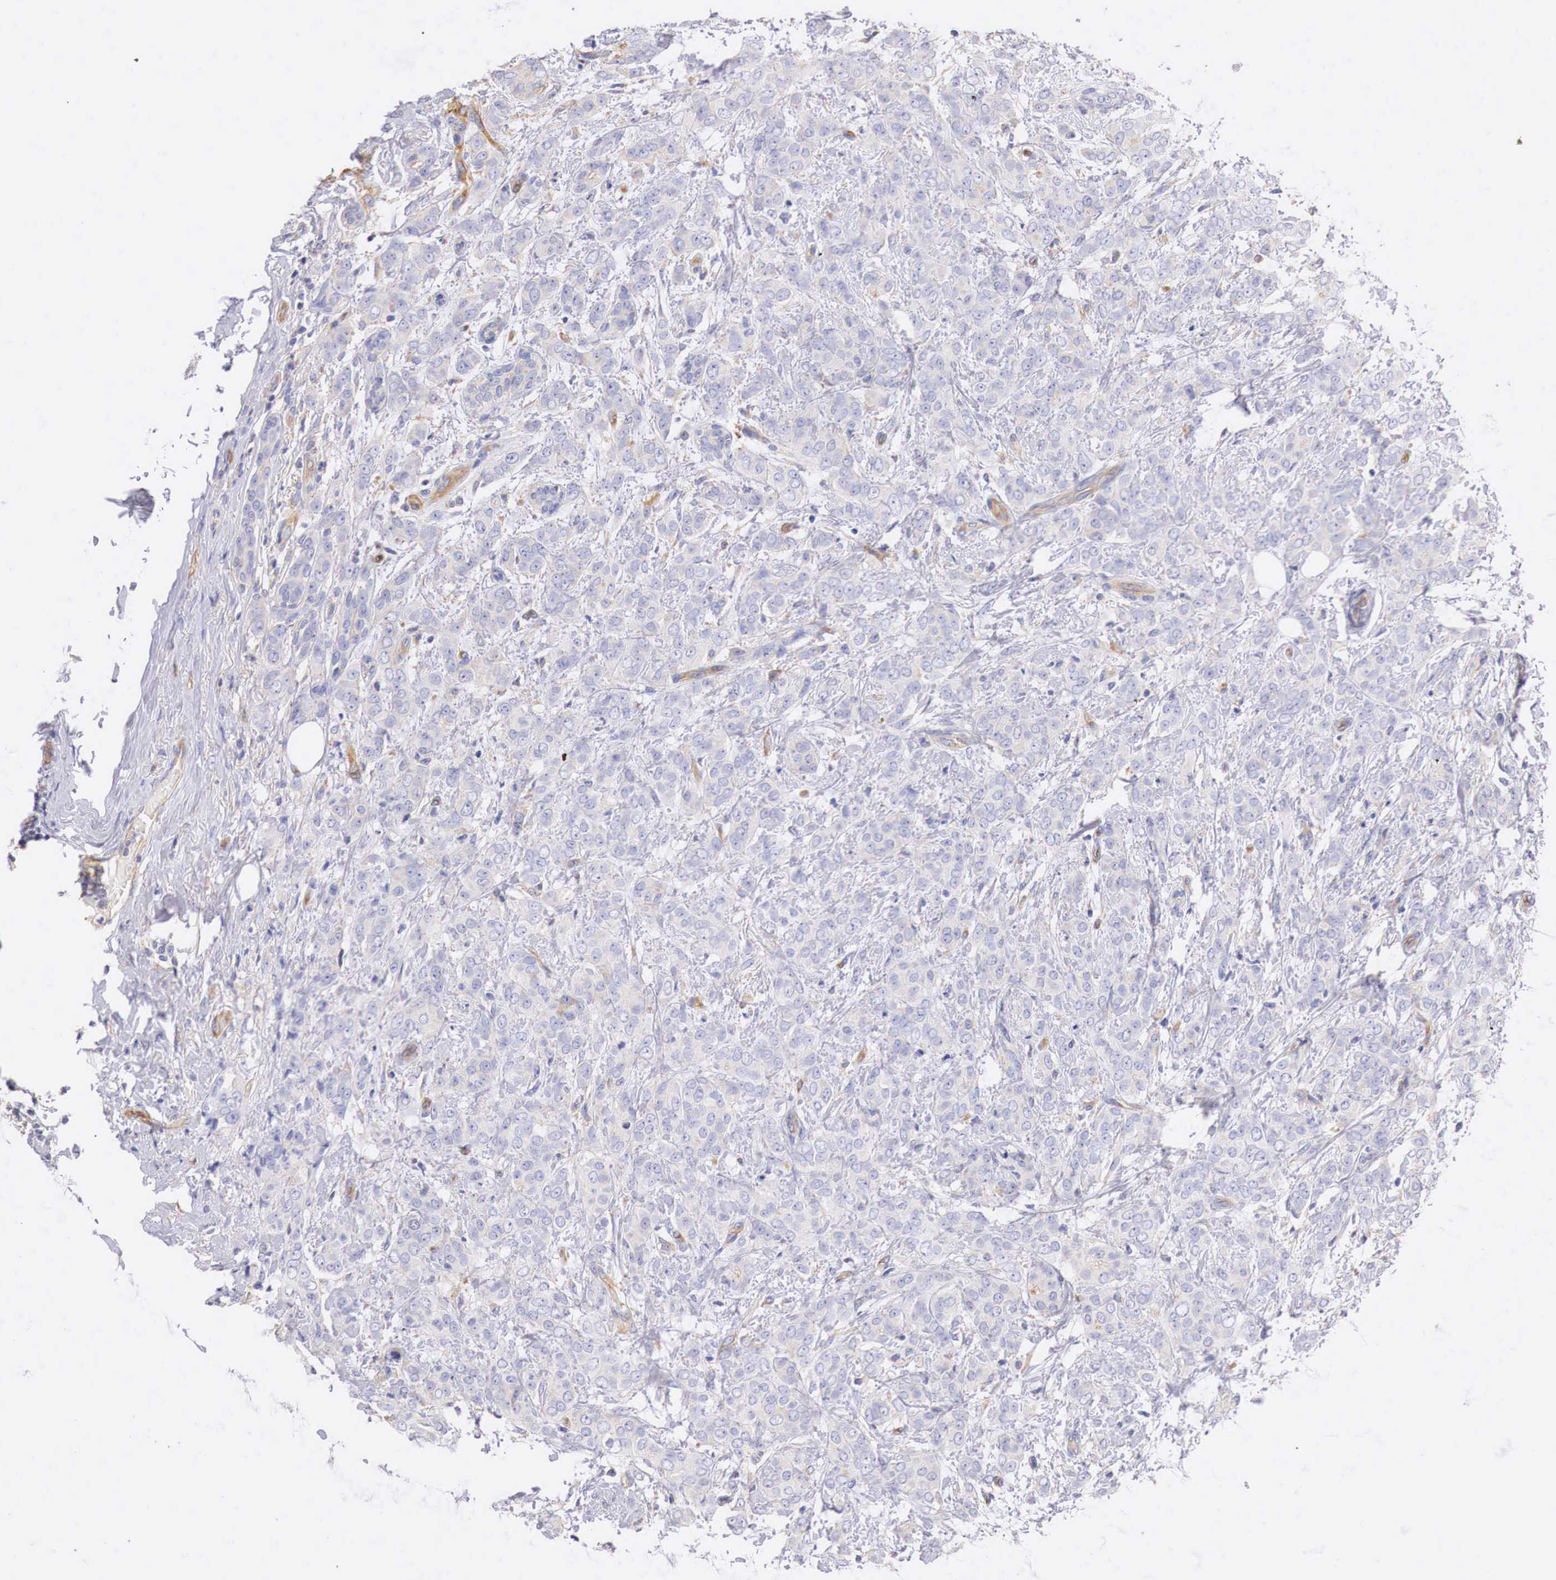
{"staining": {"intensity": "negative", "quantity": "none", "location": "none"}, "tissue": "breast cancer", "cell_type": "Tumor cells", "image_type": "cancer", "snomed": [{"axis": "morphology", "description": "Duct carcinoma"}, {"axis": "topography", "description": "Breast"}], "caption": "Histopathology image shows no protein expression in tumor cells of breast invasive ductal carcinoma tissue.", "gene": "RDX", "patient": {"sex": "female", "age": 53}}